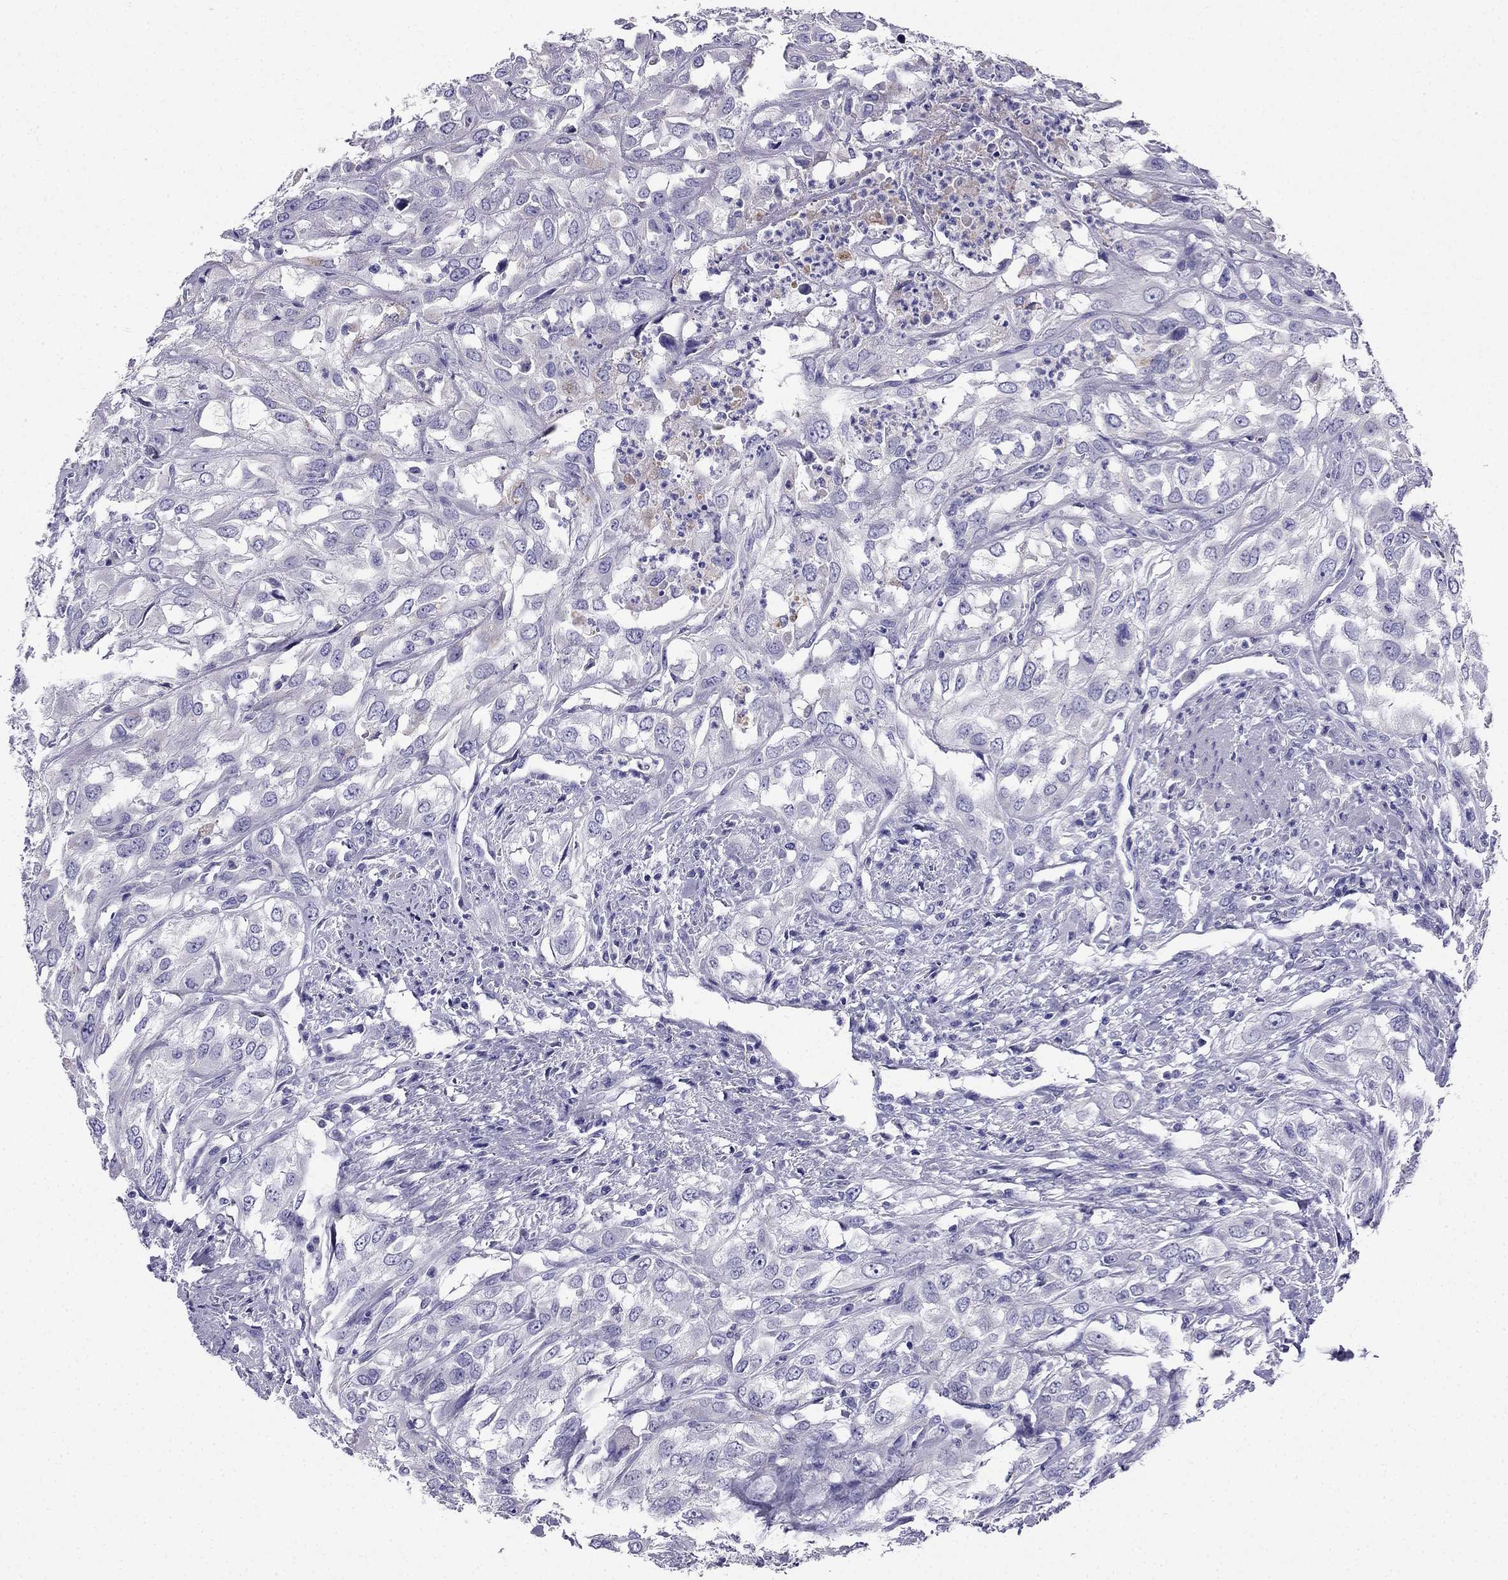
{"staining": {"intensity": "negative", "quantity": "none", "location": "none"}, "tissue": "urothelial cancer", "cell_type": "Tumor cells", "image_type": "cancer", "snomed": [{"axis": "morphology", "description": "Urothelial carcinoma, High grade"}, {"axis": "topography", "description": "Urinary bladder"}], "caption": "Immunohistochemistry micrograph of urothelial cancer stained for a protein (brown), which shows no positivity in tumor cells. The staining is performed using DAB (3,3'-diaminobenzidine) brown chromogen with nuclei counter-stained in using hematoxylin.", "gene": "PTH", "patient": {"sex": "male", "age": 67}}